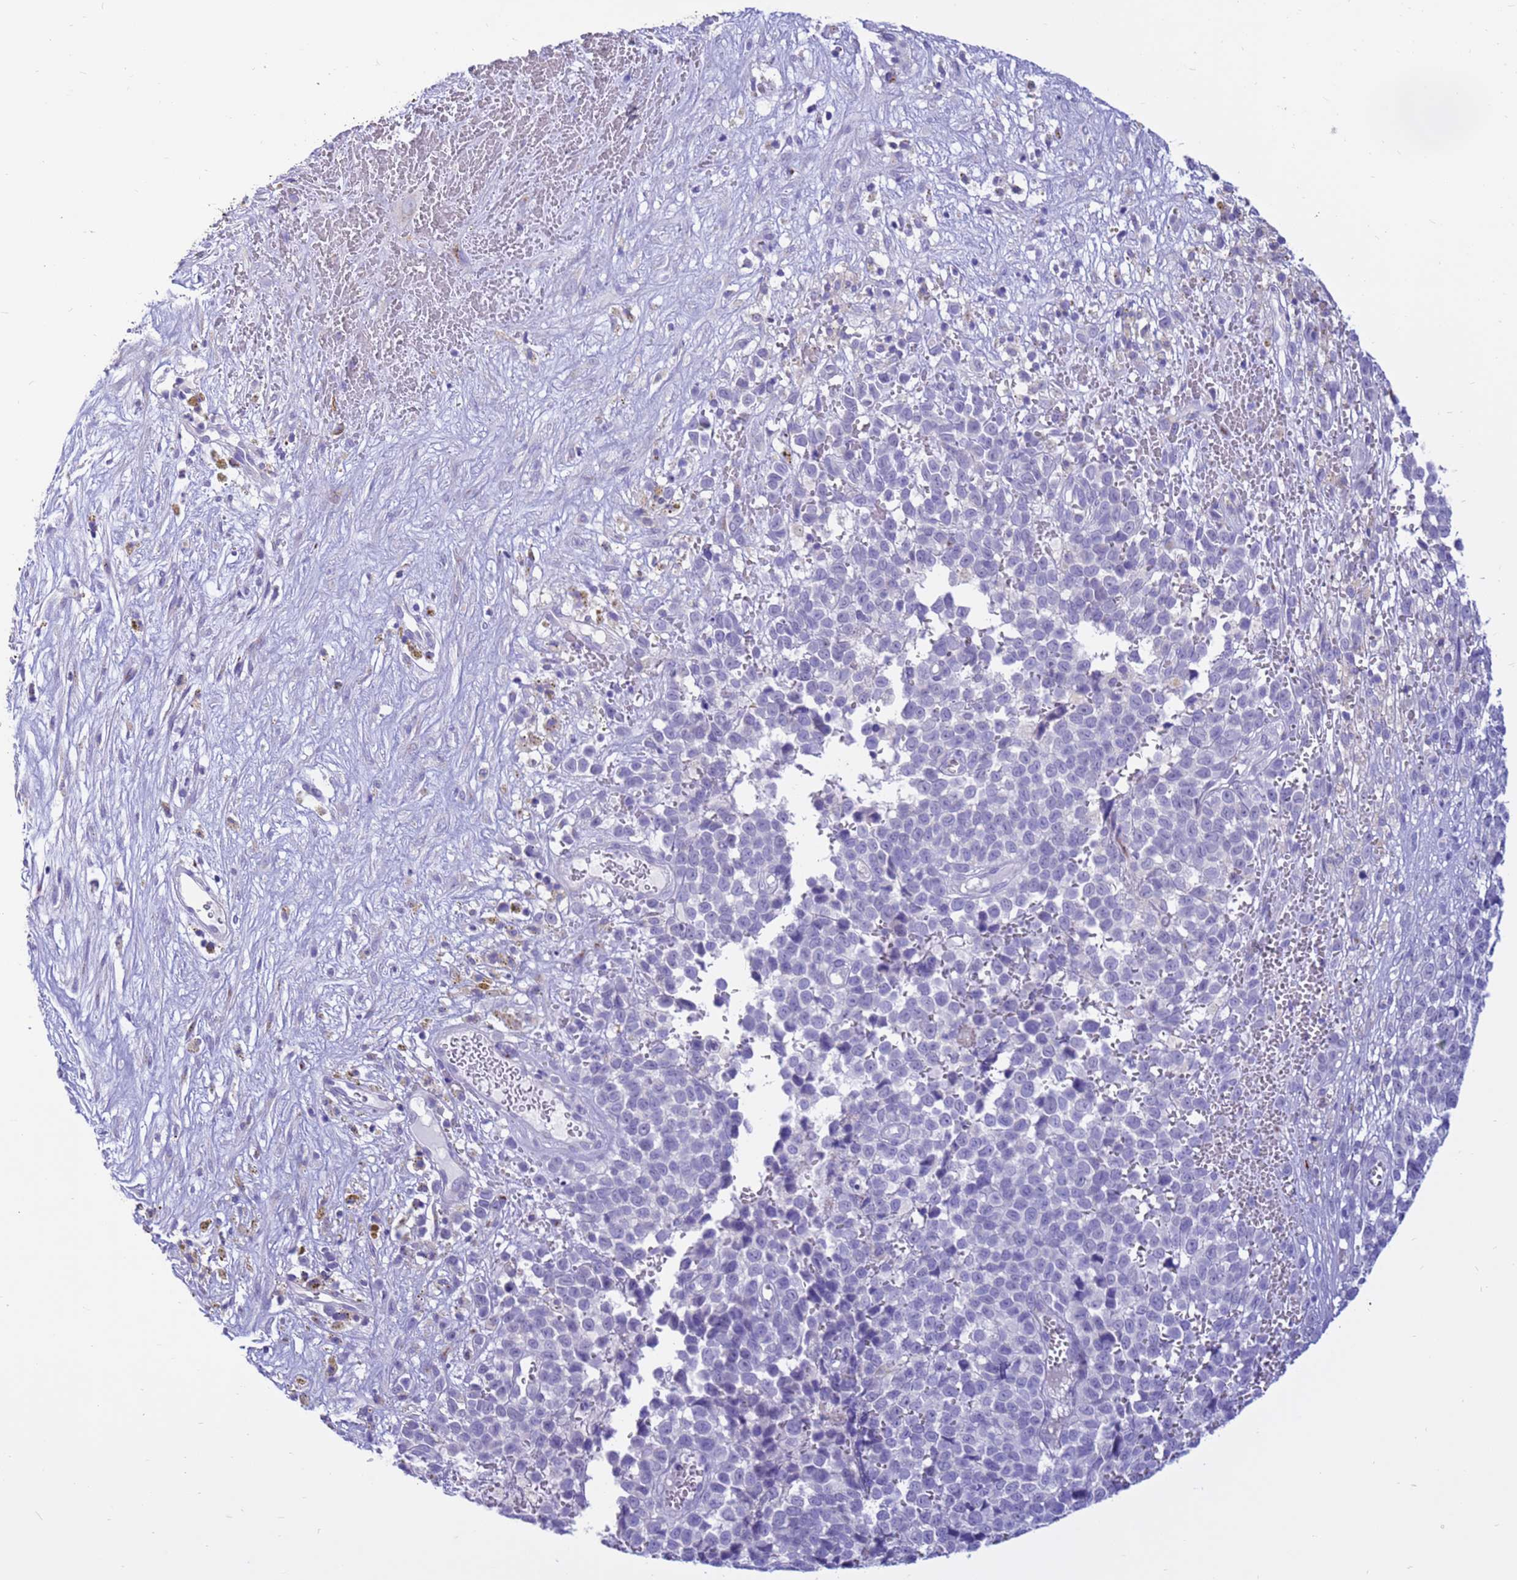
{"staining": {"intensity": "negative", "quantity": "none", "location": "none"}, "tissue": "melanoma", "cell_type": "Tumor cells", "image_type": "cancer", "snomed": [{"axis": "morphology", "description": "Malignant melanoma, NOS"}, {"axis": "topography", "description": "Nose, NOS"}], "caption": "The micrograph exhibits no significant expression in tumor cells of malignant melanoma.", "gene": "PDE10A", "patient": {"sex": "female", "age": 48}}